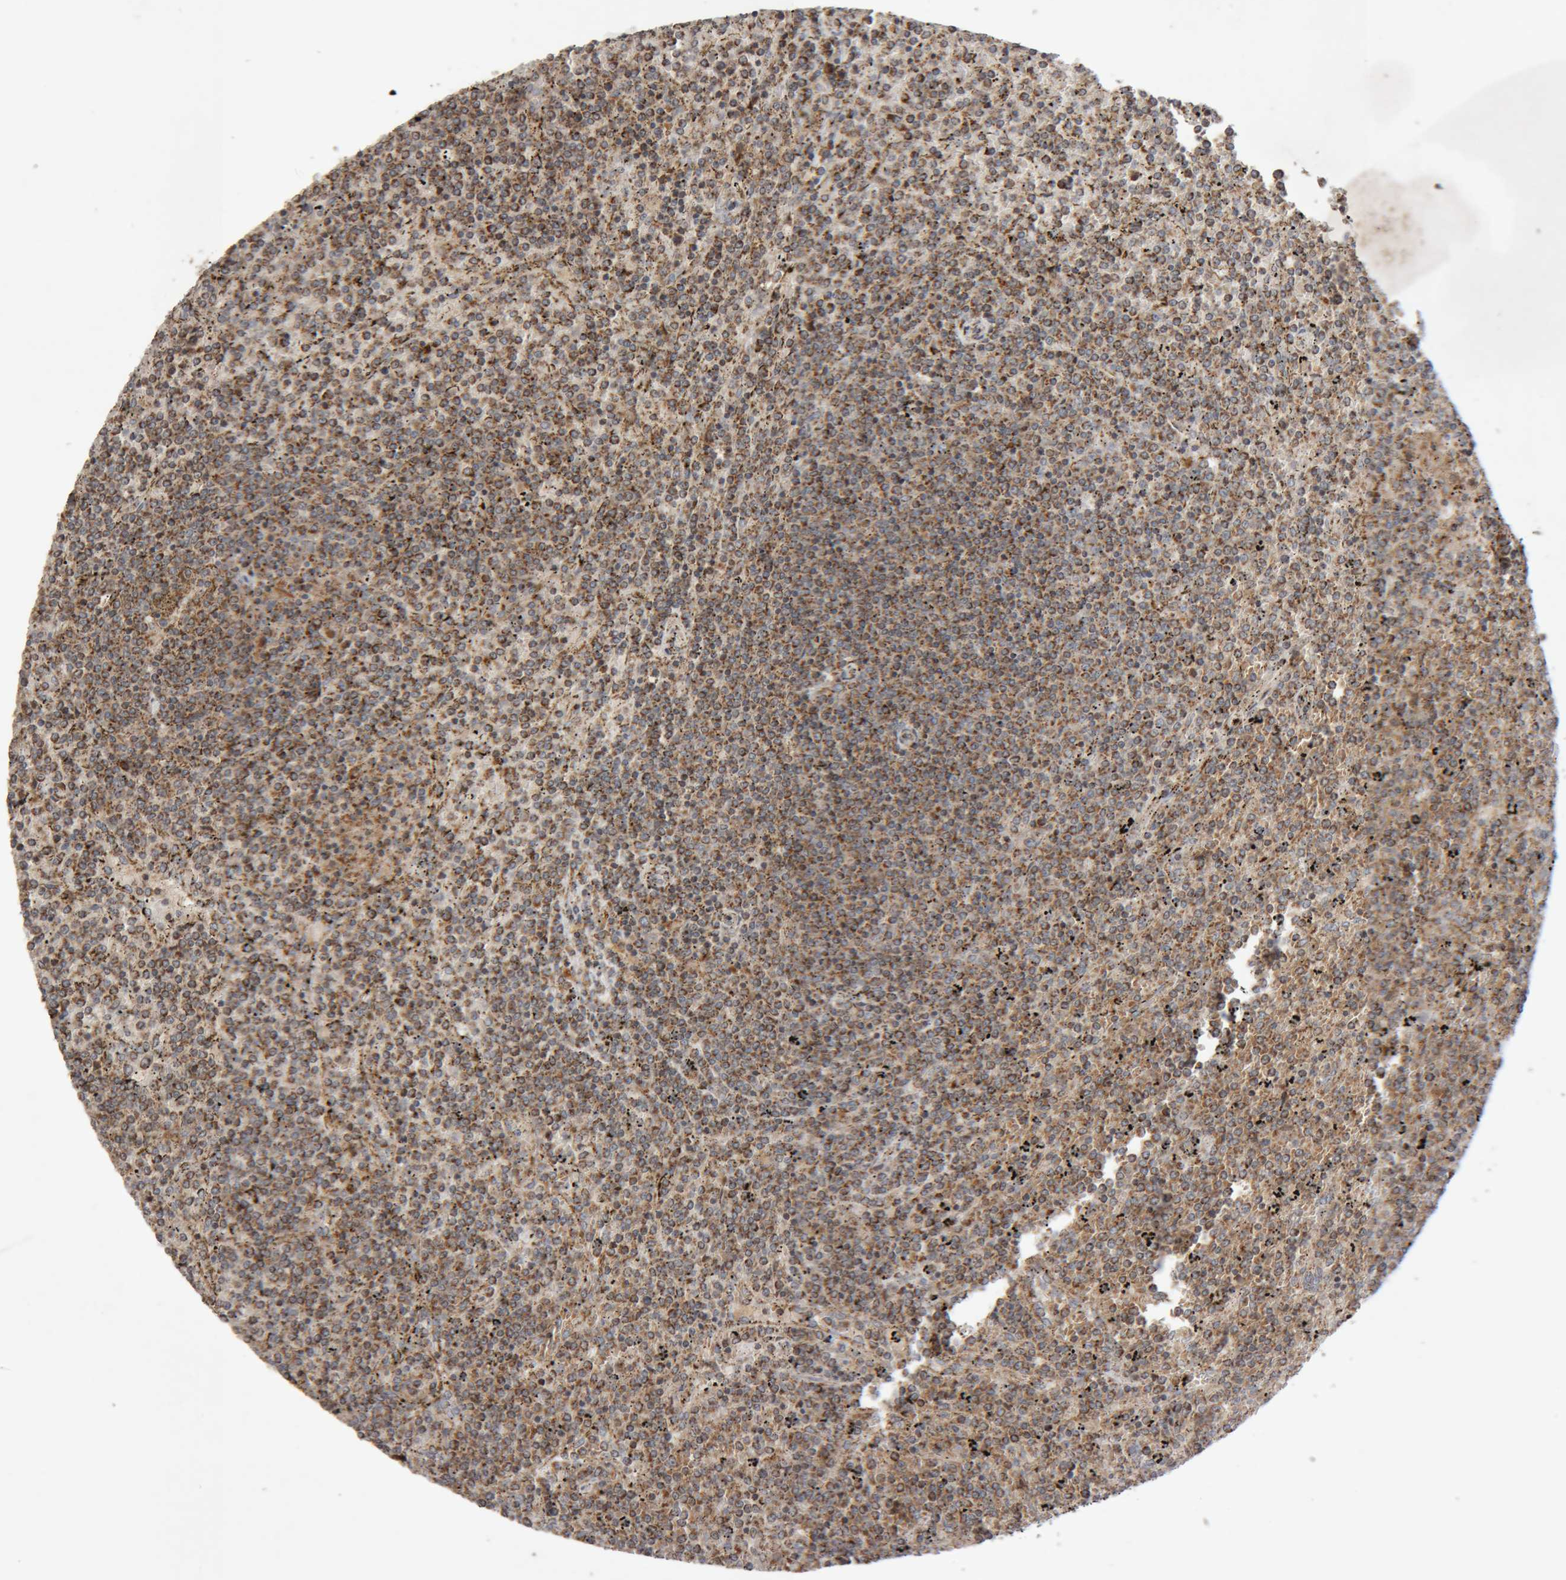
{"staining": {"intensity": "moderate", "quantity": ">75%", "location": "cytoplasmic/membranous"}, "tissue": "lymphoma", "cell_type": "Tumor cells", "image_type": "cancer", "snomed": [{"axis": "morphology", "description": "Malignant lymphoma, non-Hodgkin's type, Low grade"}, {"axis": "topography", "description": "Spleen"}], "caption": "High-power microscopy captured an immunohistochemistry (IHC) histopathology image of malignant lymphoma, non-Hodgkin's type (low-grade), revealing moderate cytoplasmic/membranous staining in about >75% of tumor cells.", "gene": "KIF21B", "patient": {"sex": "female", "age": 19}}